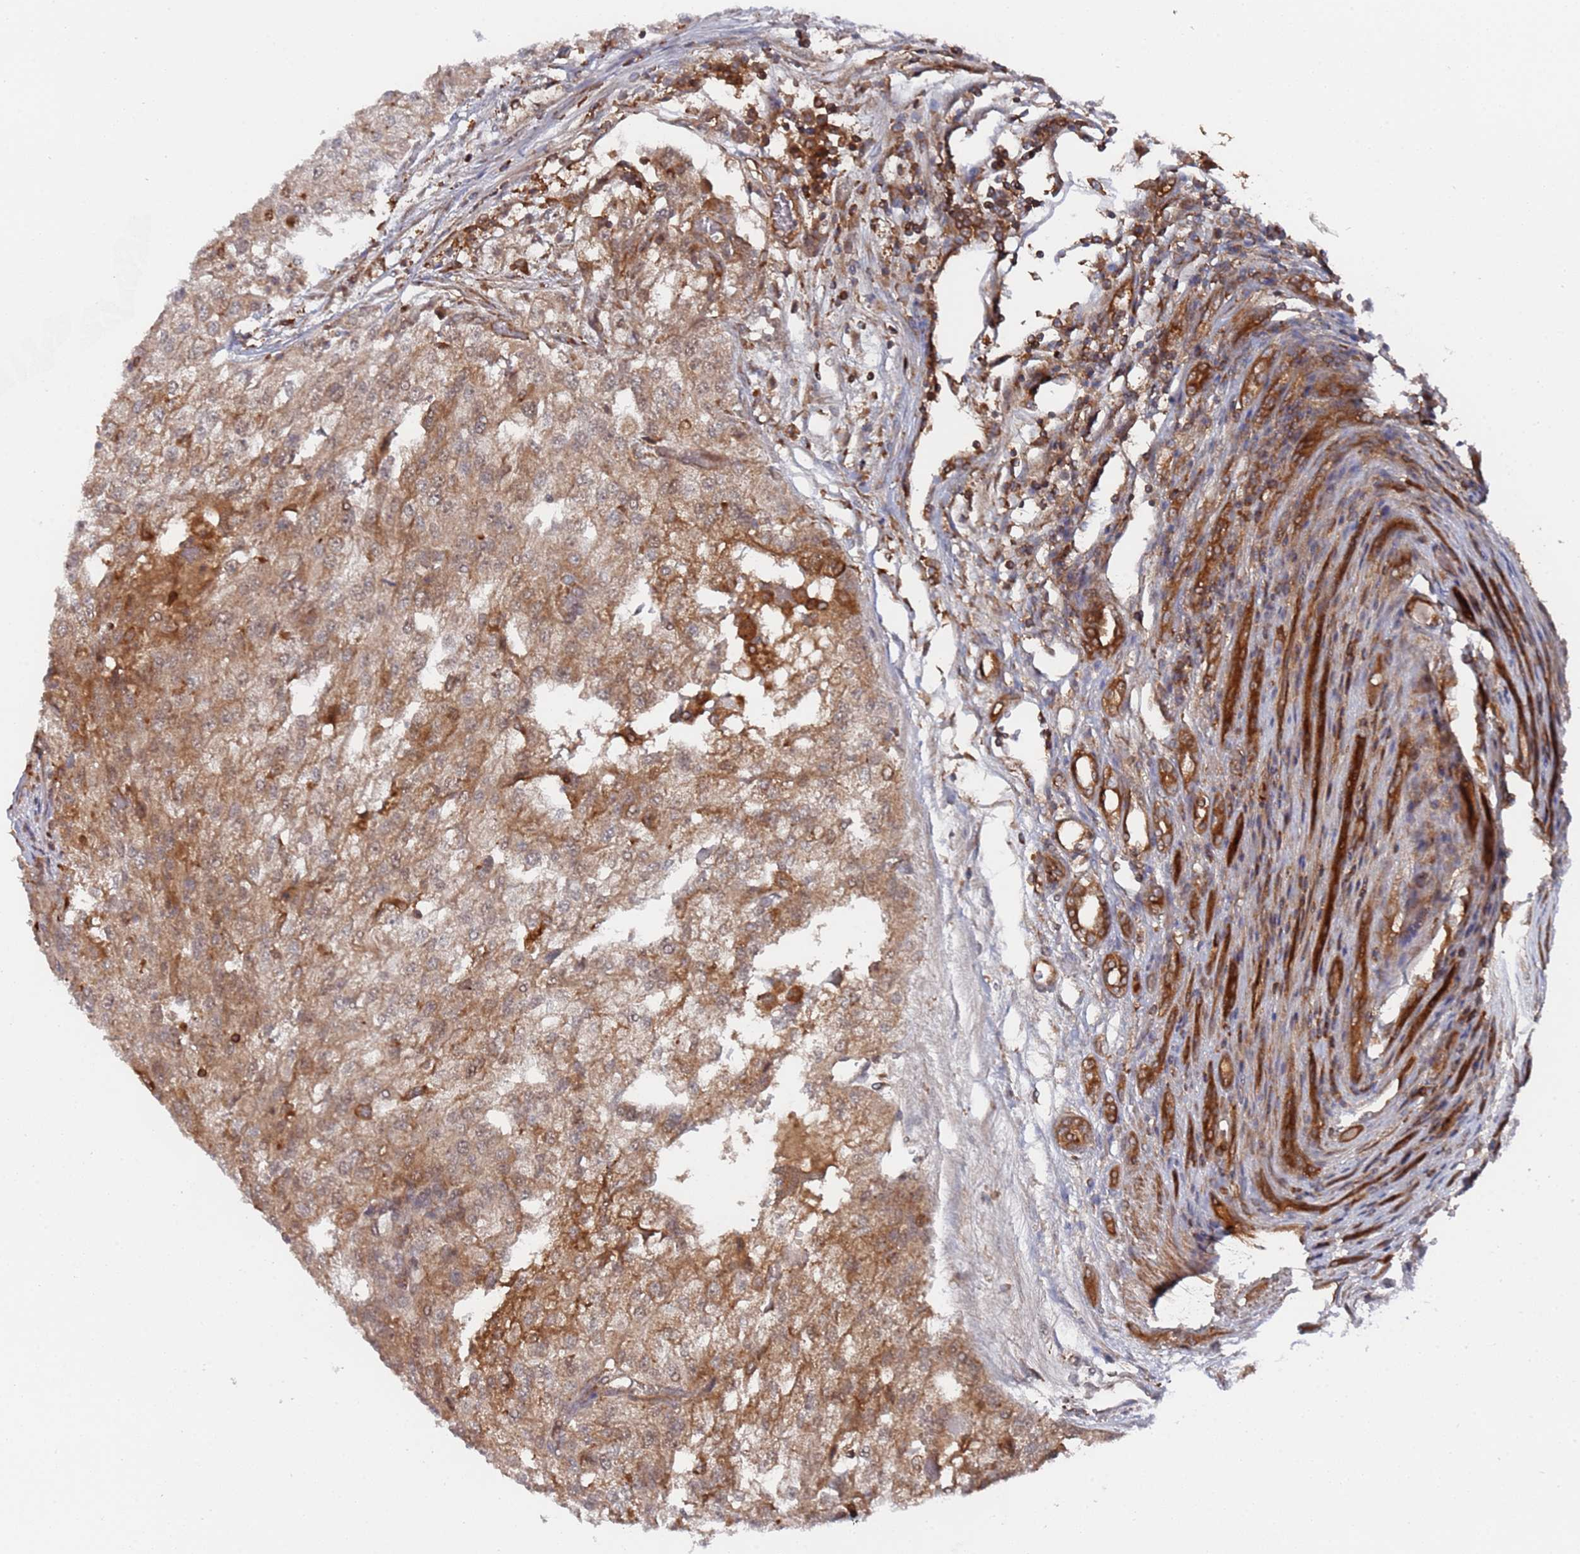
{"staining": {"intensity": "moderate", "quantity": ">75%", "location": "cytoplasmic/membranous"}, "tissue": "renal cancer", "cell_type": "Tumor cells", "image_type": "cancer", "snomed": [{"axis": "morphology", "description": "Adenocarcinoma, NOS"}, {"axis": "topography", "description": "Kidney"}], "caption": "Human adenocarcinoma (renal) stained with a brown dye reveals moderate cytoplasmic/membranous positive staining in approximately >75% of tumor cells.", "gene": "DDX60", "patient": {"sex": "female", "age": 54}}